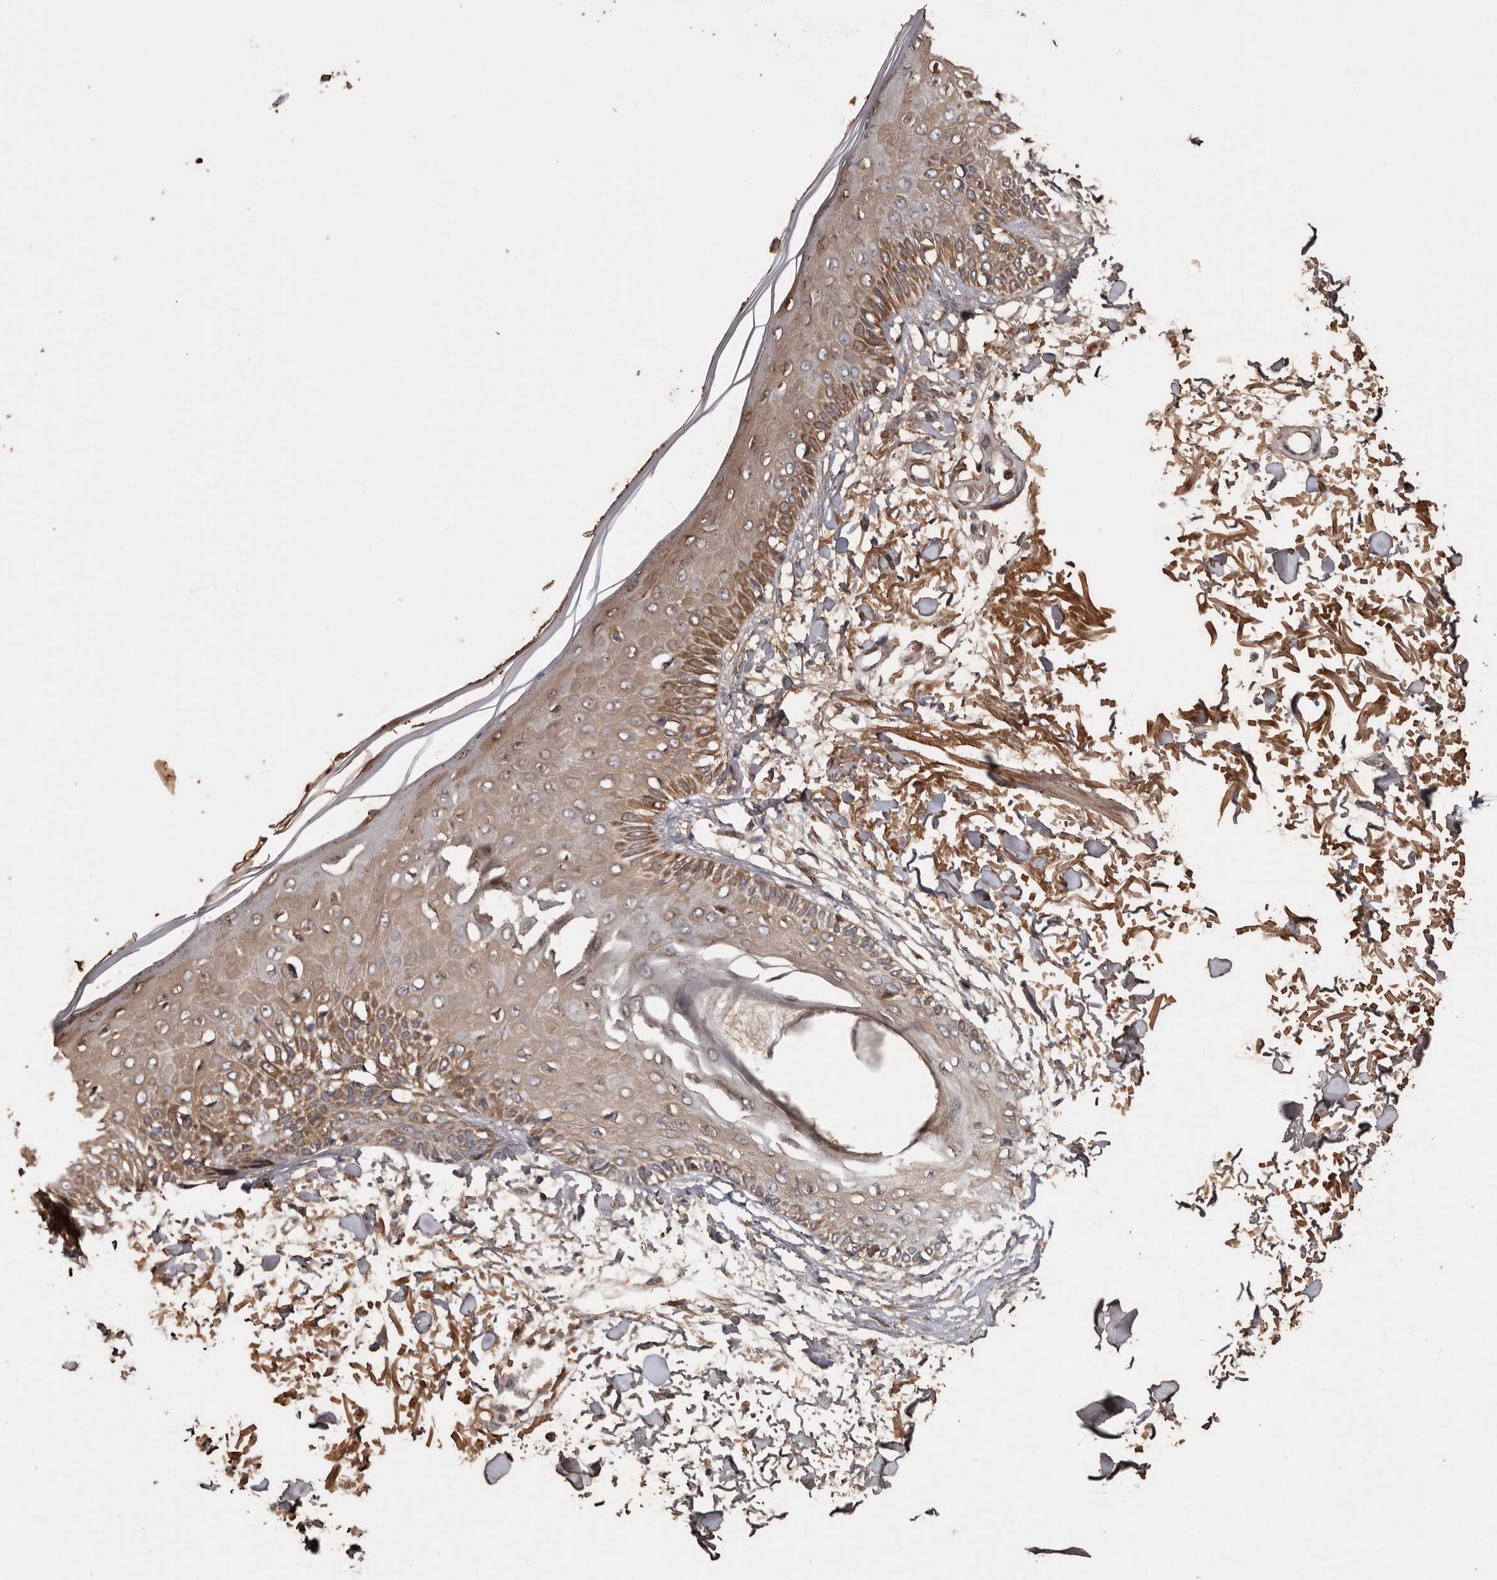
{"staining": {"intensity": "moderate", "quantity": ">75%", "location": "cytoplasmic/membranous"}, "tissue": "skin", "cell_type": "Fibroblasts", "image_type": "normal", "snomed": [{"axis": "morphology", "description": "Normal tissue, NOS"}, {"axis": "morphology", "description": "Squamous cell carcinoma, NOS"}, {"axis": "topography", "description": "Skin"}, {"axis": "topography", "description": "Peripheral nerve tissue"}], "caption": "Immunohistochemistry of benign human skin displays medium levels of moderate cytoplasmic/membranous expression in about >75% of fibroblasts. Ihc stains the protein in brown and the nuclei are stained blue.", "gene": "RANBP17", "patient": {"sex": "male", "age": 83}}